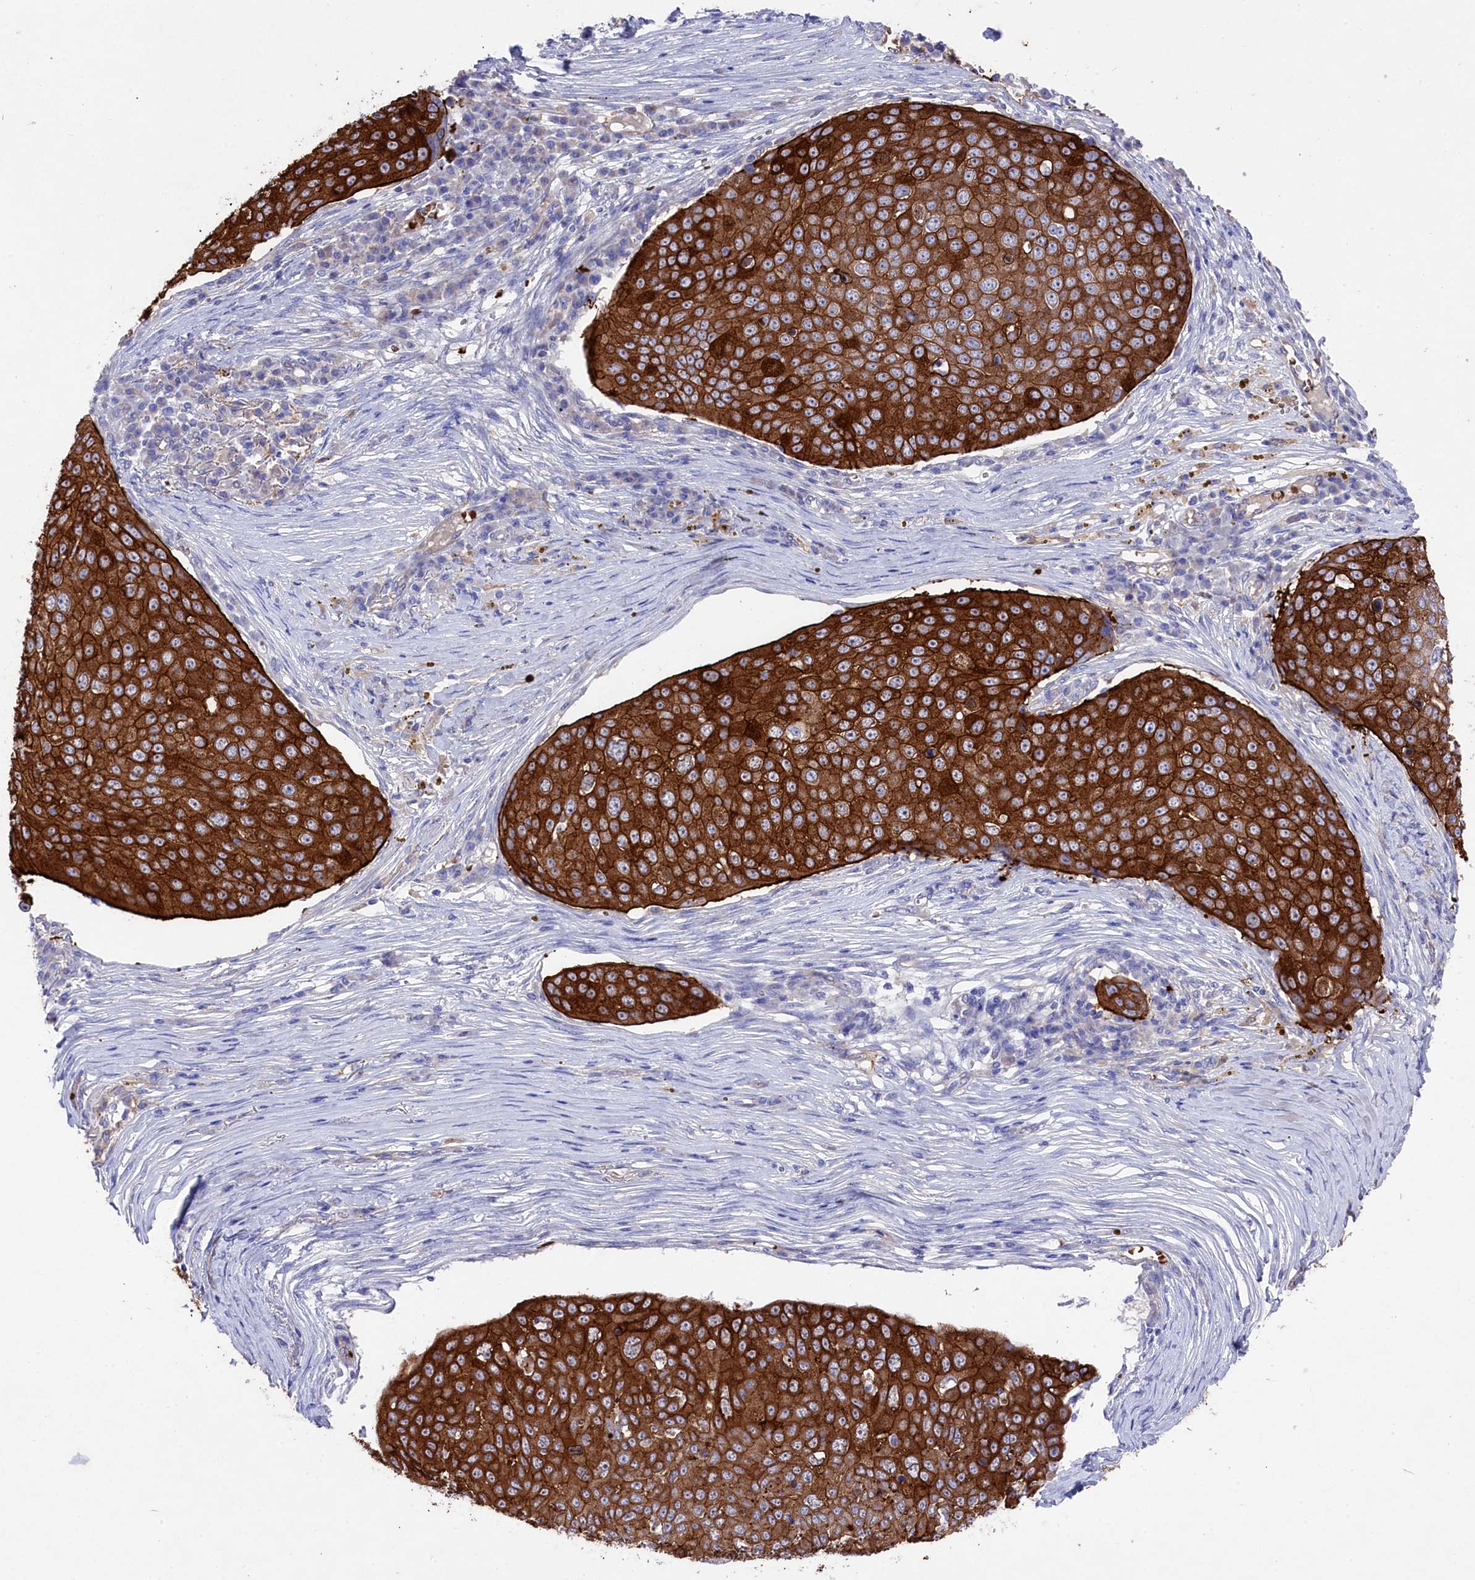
{"staining": {"intensity": "strong", "quantity": ">75%", "location": "cytoplasmic/membranous"}, "tissue": "skin cancer", "cell_type": "Tumor cells", "image_type": "cancer", "snomed": [{"axis": "morphology", "description": "Squamous cell carcinoma, NOS"}, {"axis": "topography", "description": "Skin"}], "caption": "About >75% of tumor cells in squamous cell carcinoma (skin) reveal strong cytoplasmic/membranous protein expression as visualized by brown immunohistochemical staining.", "gene": "LHFPL4", "patient": {"sex": "male", "age": 71}}